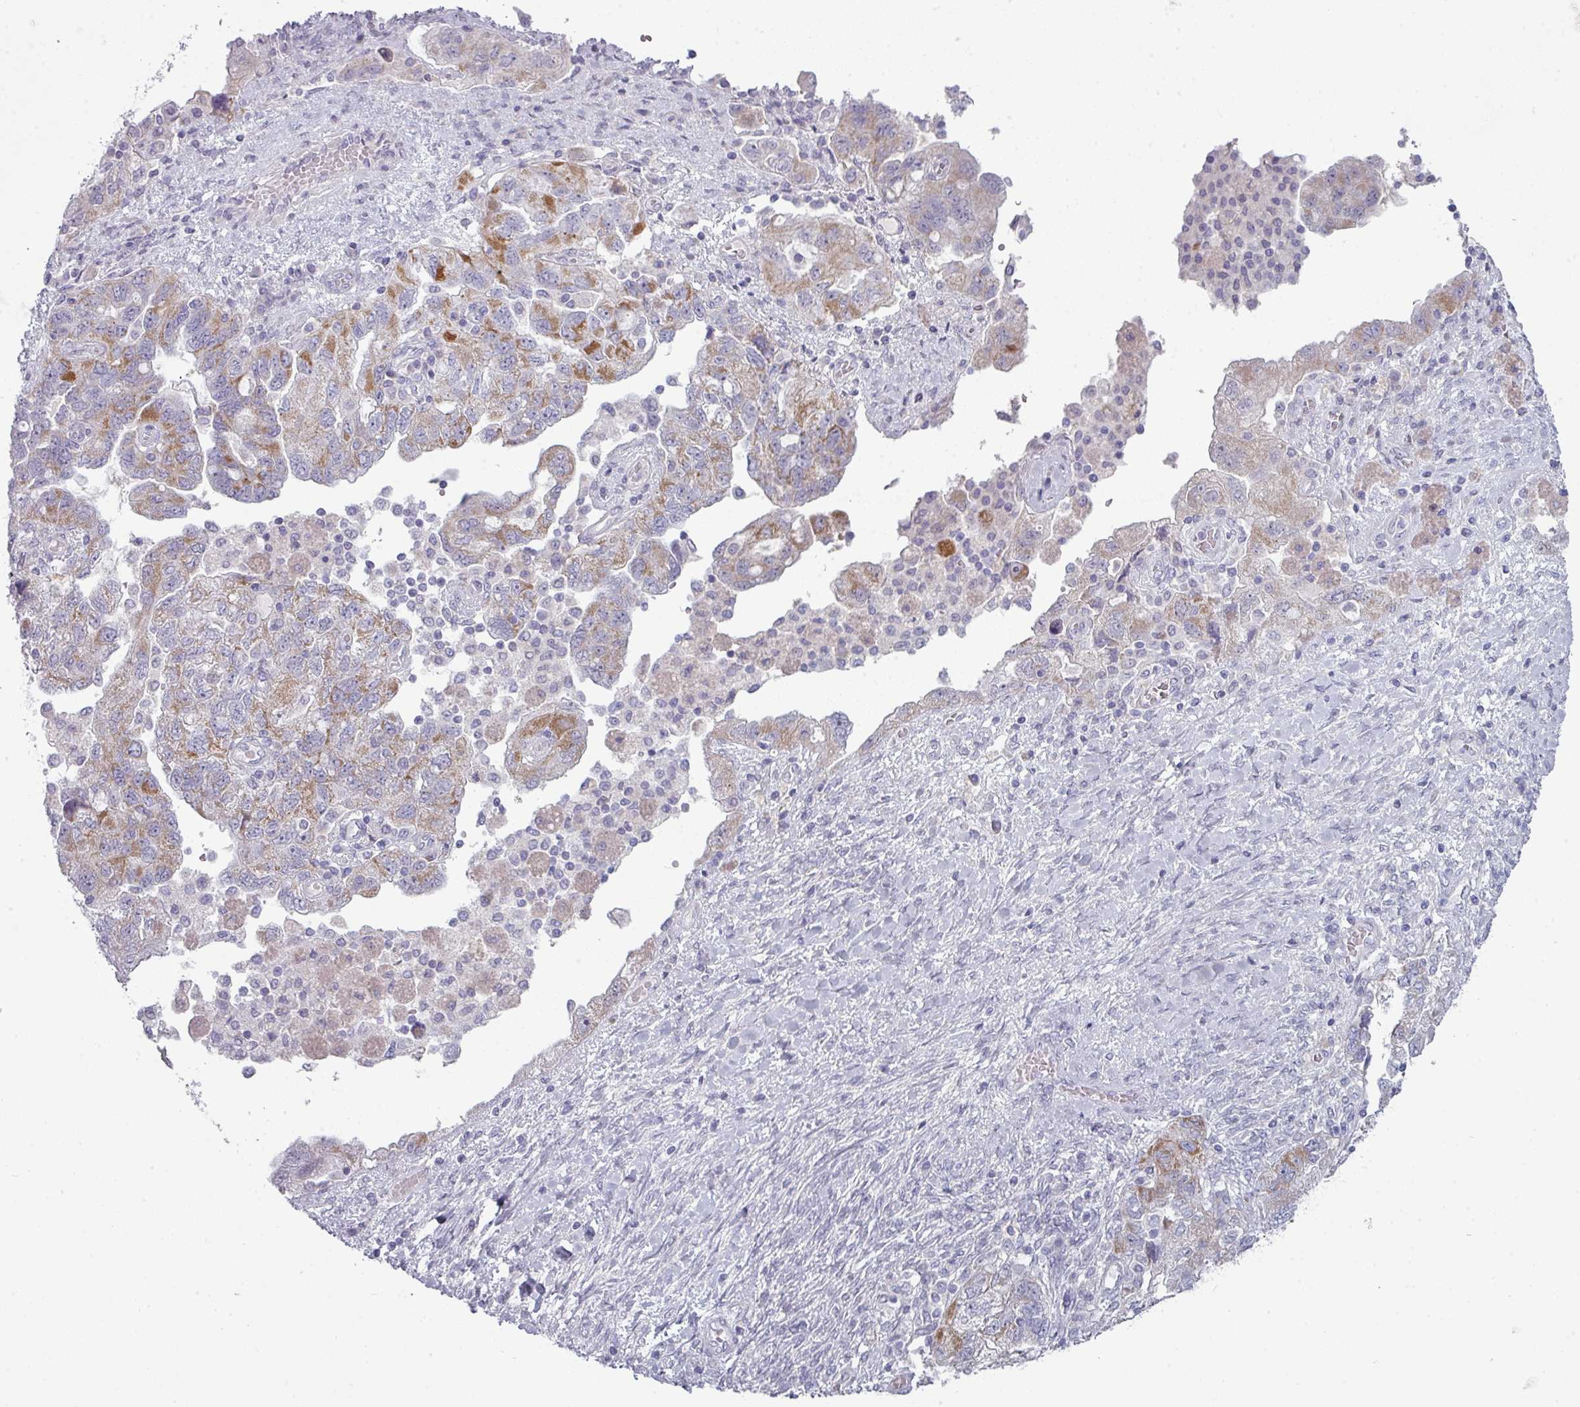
{"staining": {"intensity": "moderate", "quantity": ">75%", "location": "cytoplasmic/membranous"}, "tissue": "ovarian cancer", "cell_type": "Tumor cells", "image_type": "cancer", "snomed": [{"axis": "morphology", "description": "Carcinoma, NOS"}, {"axis": "morphology", "description": "Cystadenocarcinoma, serous, NOS"}, {"axis": "topography", "description": "Ovary"}], "caption": "Carcinoma (ovarian) stained for a protein (brown) shows moderate cytoplasmic/membranous positive staining in about >75% of tumor cells.", "gene": "ZNF615", "patient": {"sex": "female", "age": 69}}